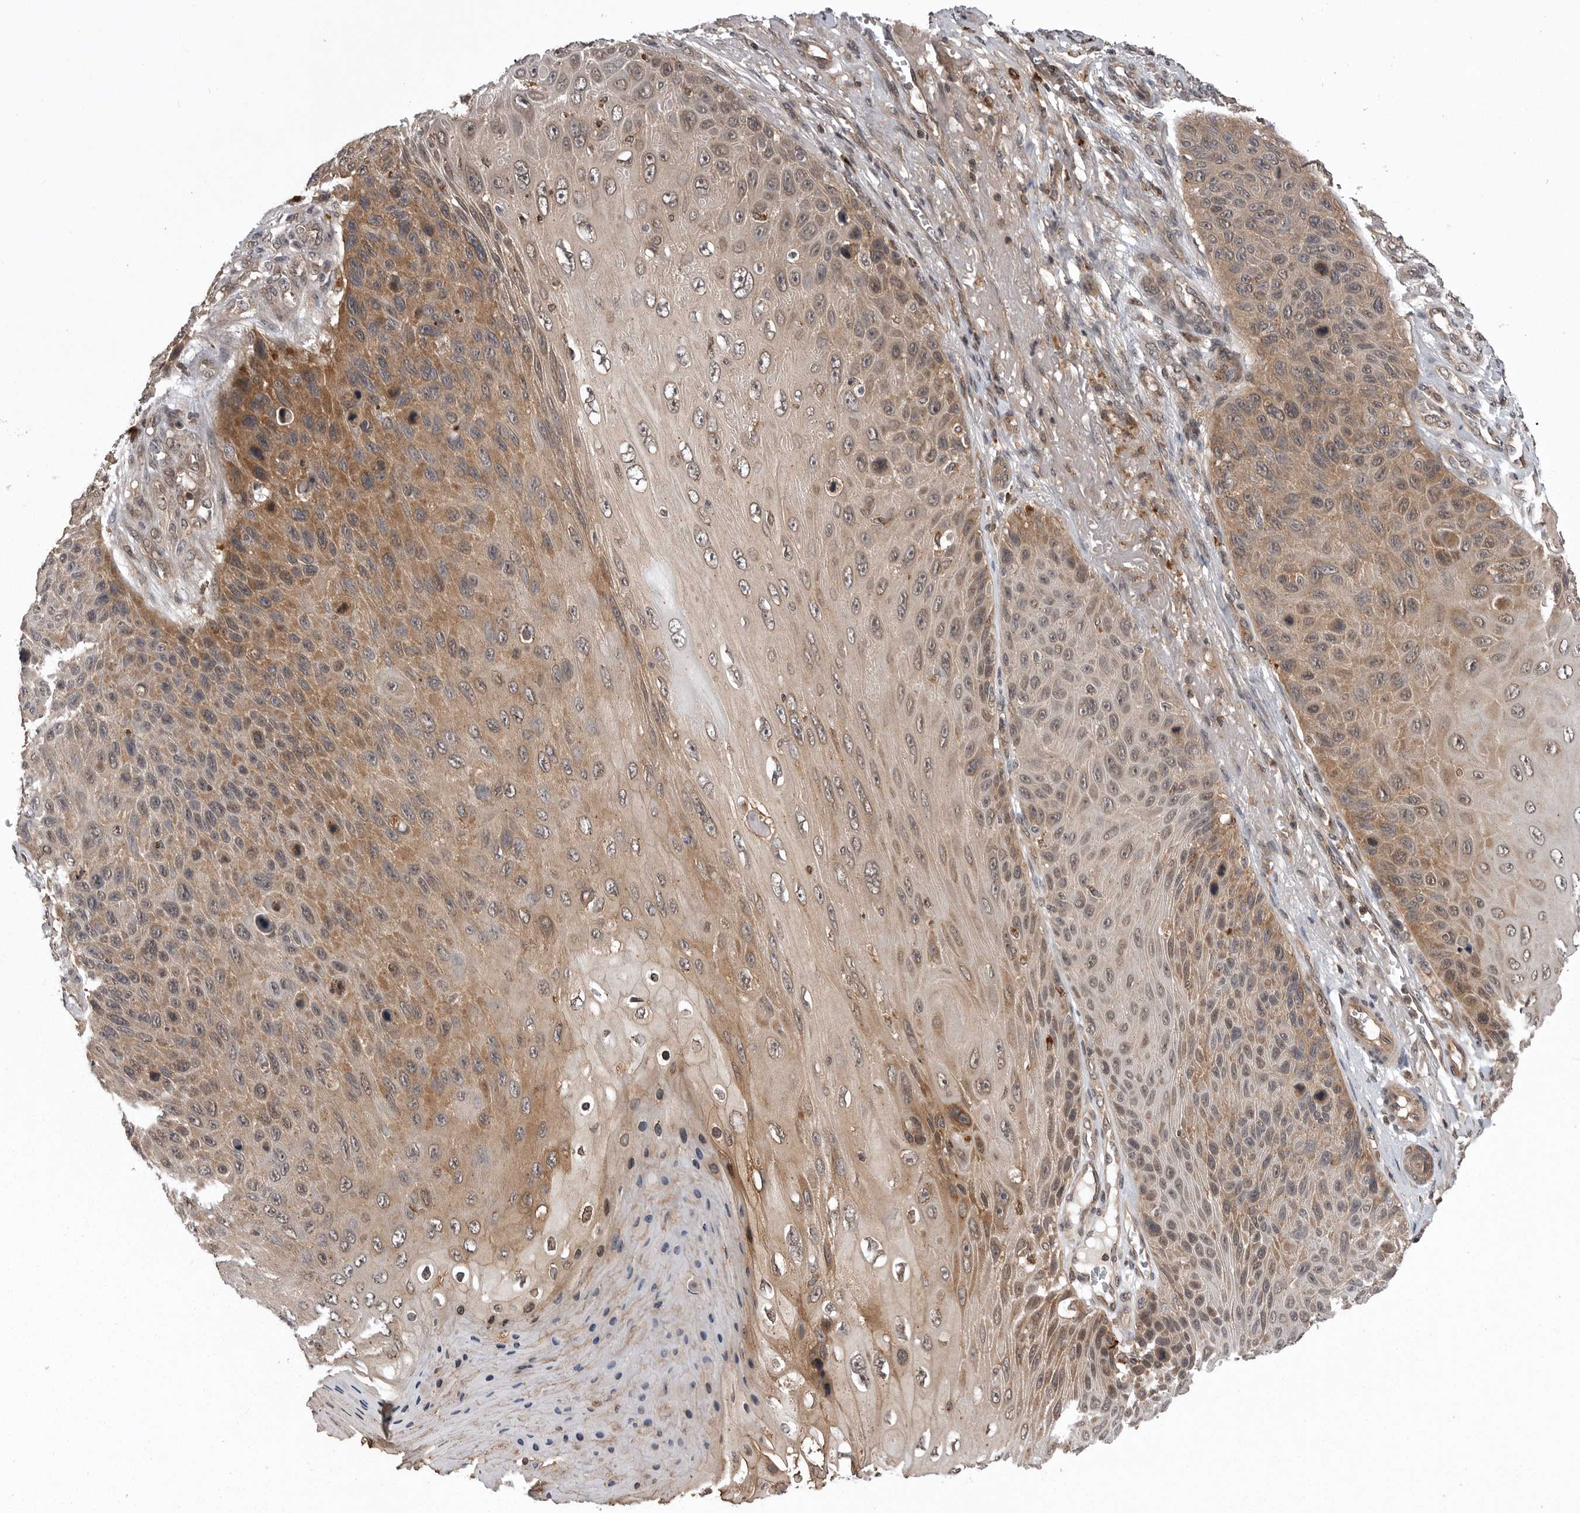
{"staining": {"intensity": "moderate", "quantity": ">75%", "location": "cytoplasmic/membranous,nuclear"}, "tissue": "skin cancer", "cell_type": "Tumor cells", "image_type": "cancer", "snomed": [{"axis": "morphology", "description": "Squamous cell carcinoma, NOS"}, {"axis": "topography", "description": "Skin"}], "caption": "Protein expression analysis of skin cancer demonstrates moderate cytoplasmic/membranous and nuclear staining in approximately >75% of tumor cells.", "gene": "AOAH", "patient": {"sex": "female", "age": 88}}